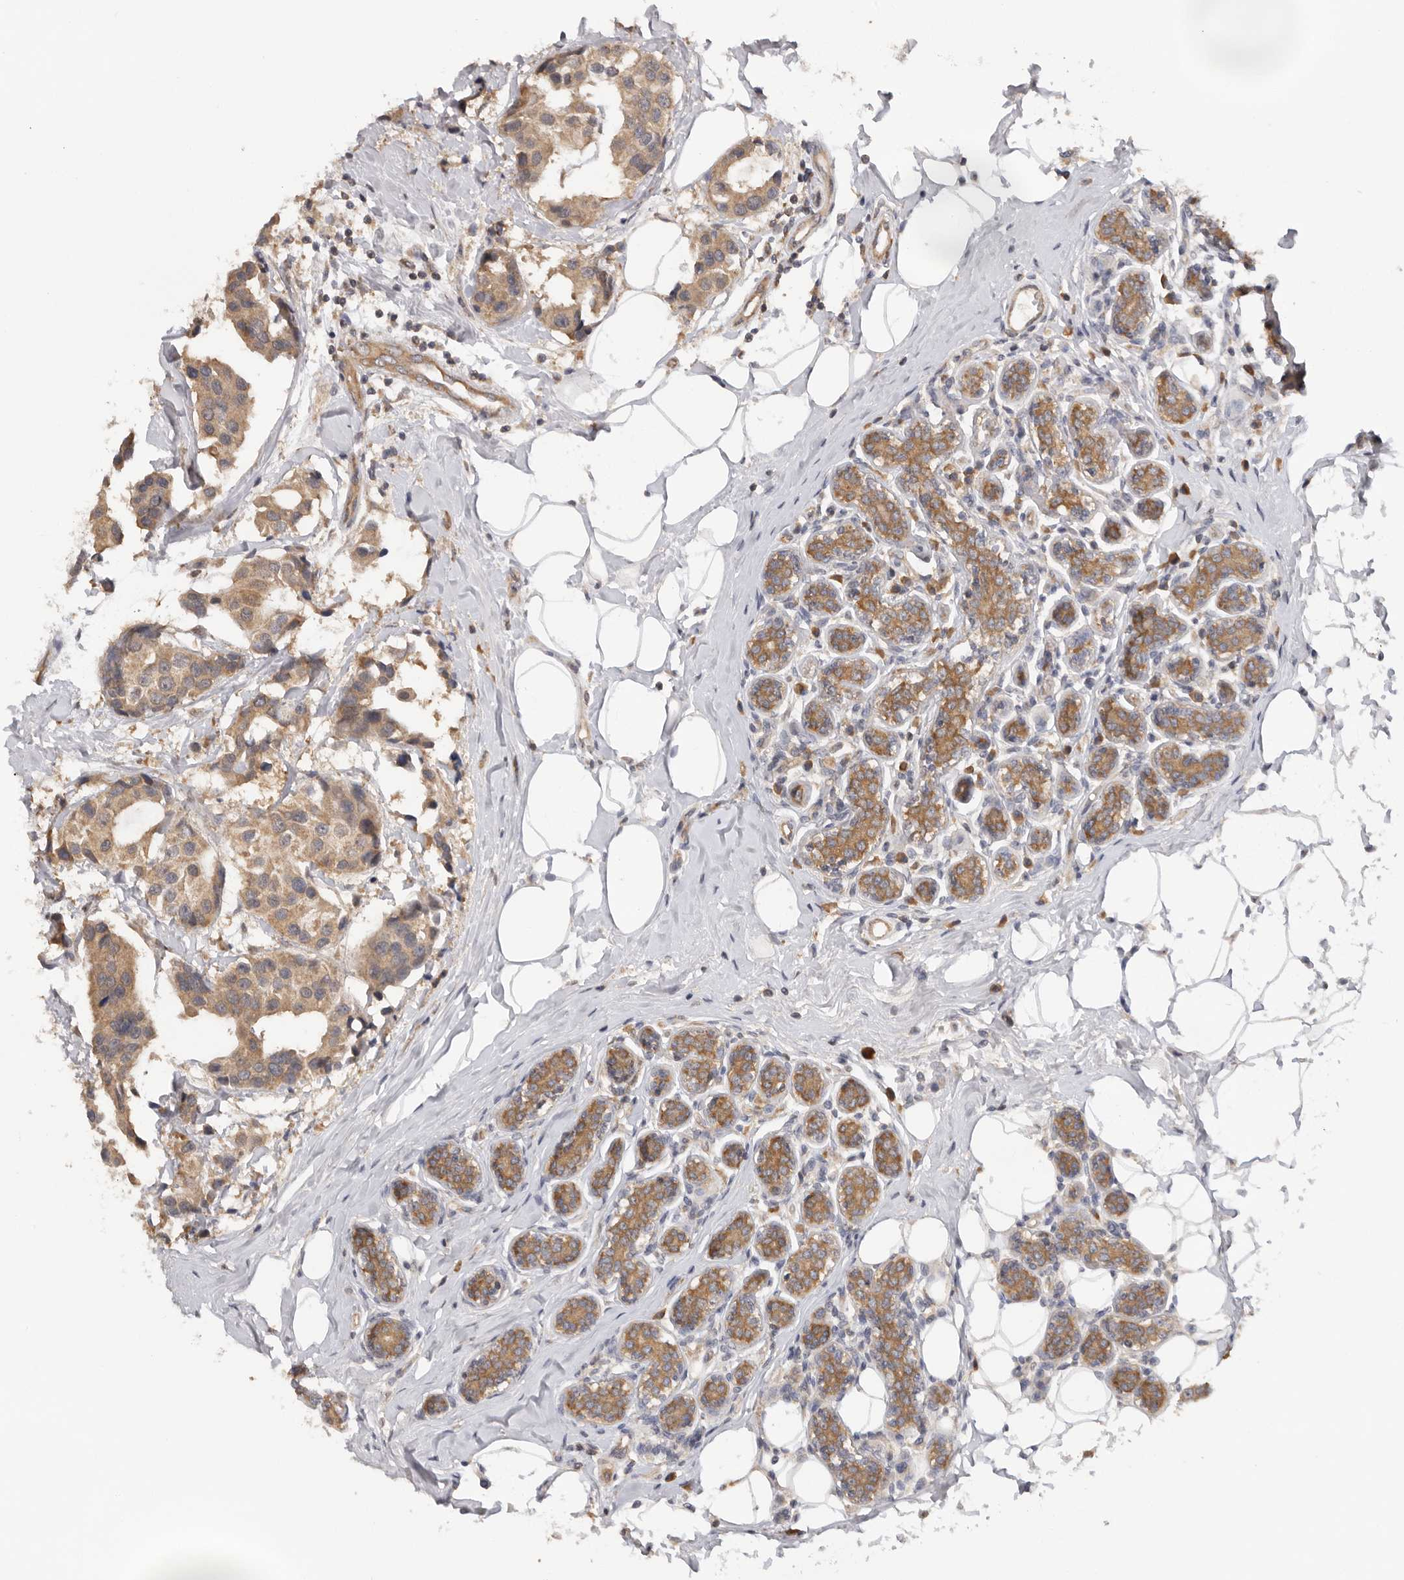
{"staining": {"intensity": "moderate", "quantity": ">75%", "location": "cytoplasmic/membranous"}, "tissue": "breast cancer", "cell_type": "Tumor cells", "image_type": "cancer", "snomed": [{"axis": "morphology", "description": "Normal tissue, NOS"}, {"axis": "morphology", "description": "Duct carcinoma"}, {"axis": "topography", "description": "Breast"}], "caption": "Protein expression analysis of human infiltrating ductal carcinoma (breast) reveals moderate cytoplasmic/membranous expression in about >75% of tumor cells.", "gene": "PPP1R42", "patient": {"sex": "female", "age": 39}}